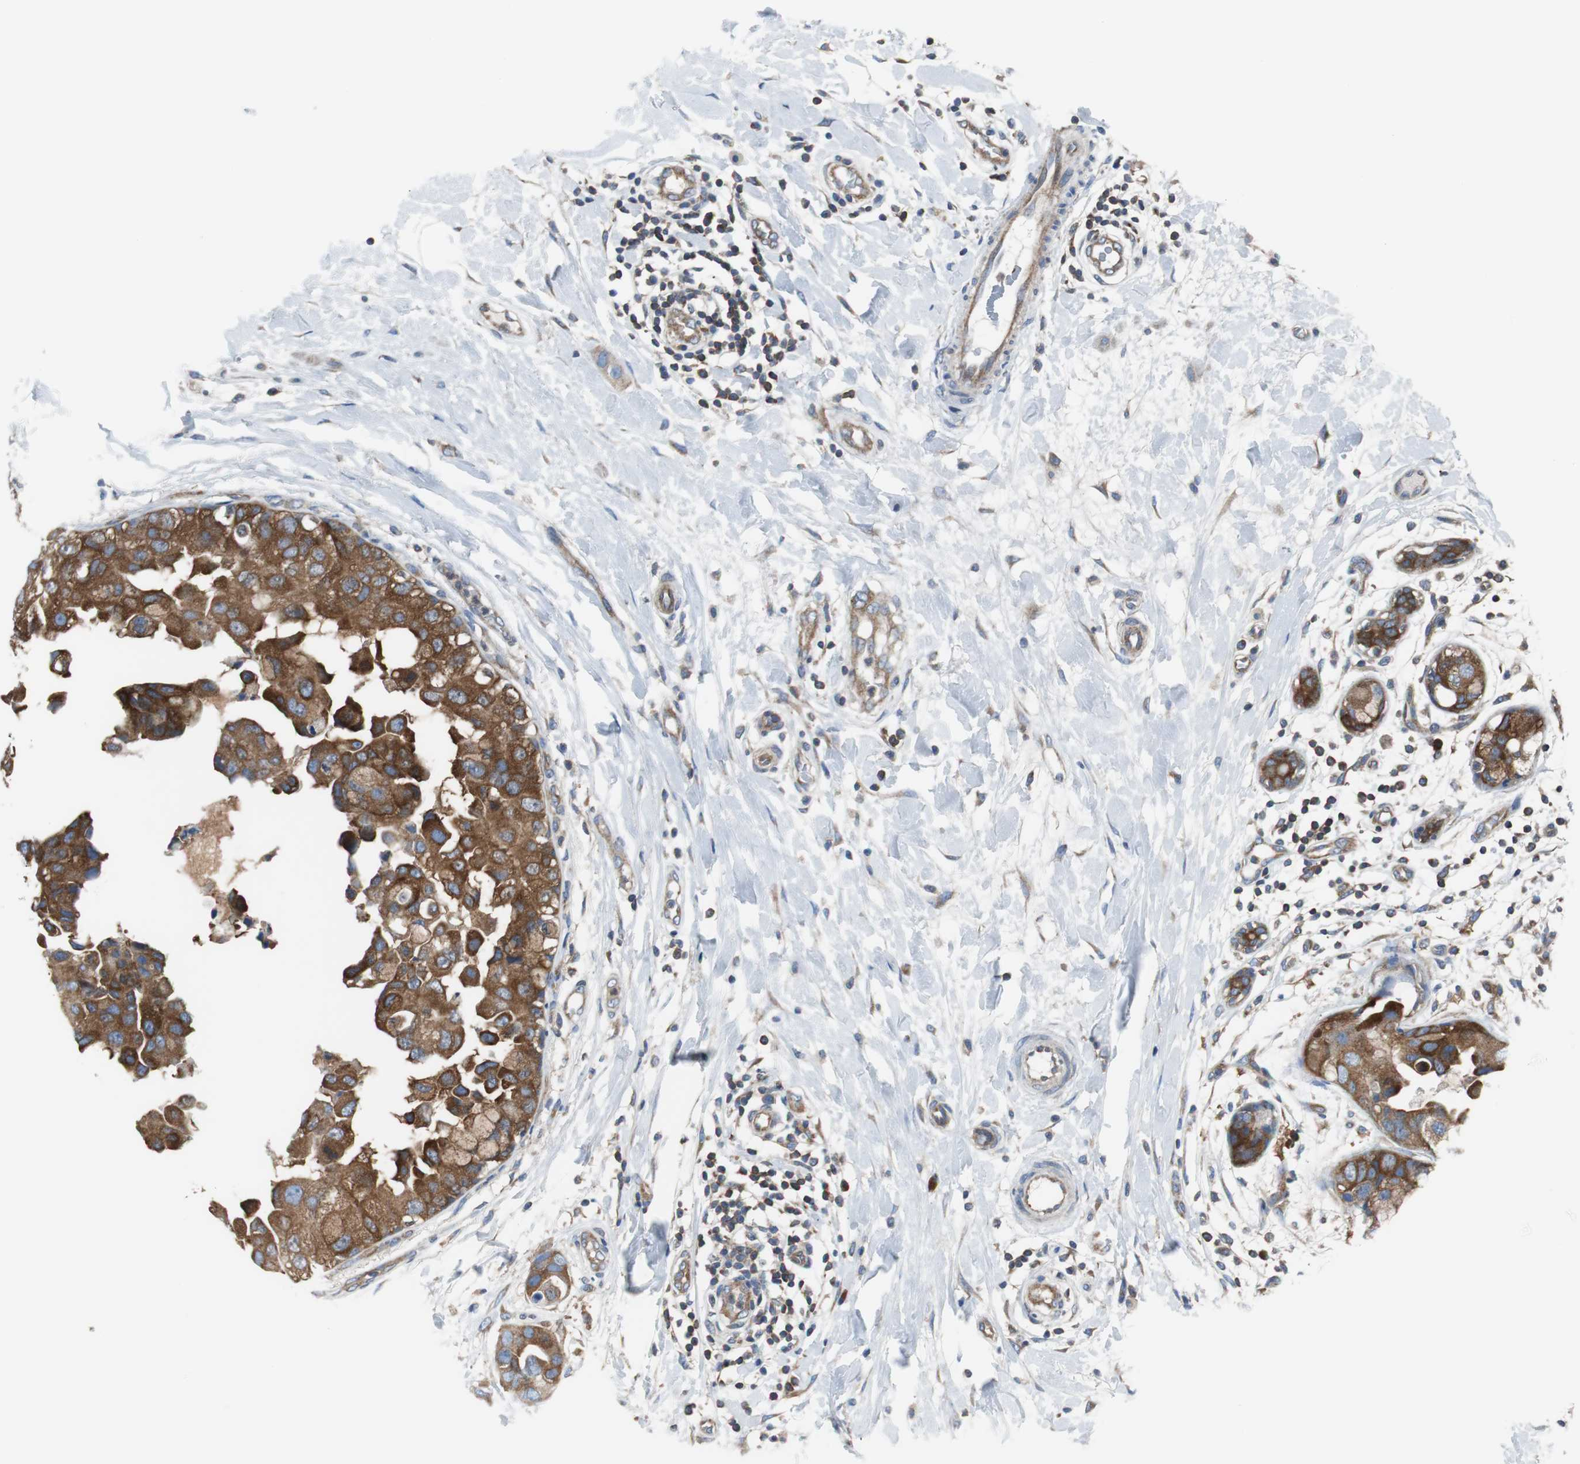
{"staining": {"intensity": "strong", "quantity": ">75%", "location": "cytoplasmic/membranous"}, "tissue": "breast cancer", "cell_type": "Tumor cells", "image_type": "cancer", "snomed": [{"axis": "morphology", "description": "Duct carcinoma"}, {"axis": "topography", "description": "Breast"}], "caption": "A brown stain labels strong cytoplasmic/membranous expression of a protein in intraductal carcinoma (breast) tumor cells.", "gene": "BRAF", "patient": {"sex": "female", "age": 40}}